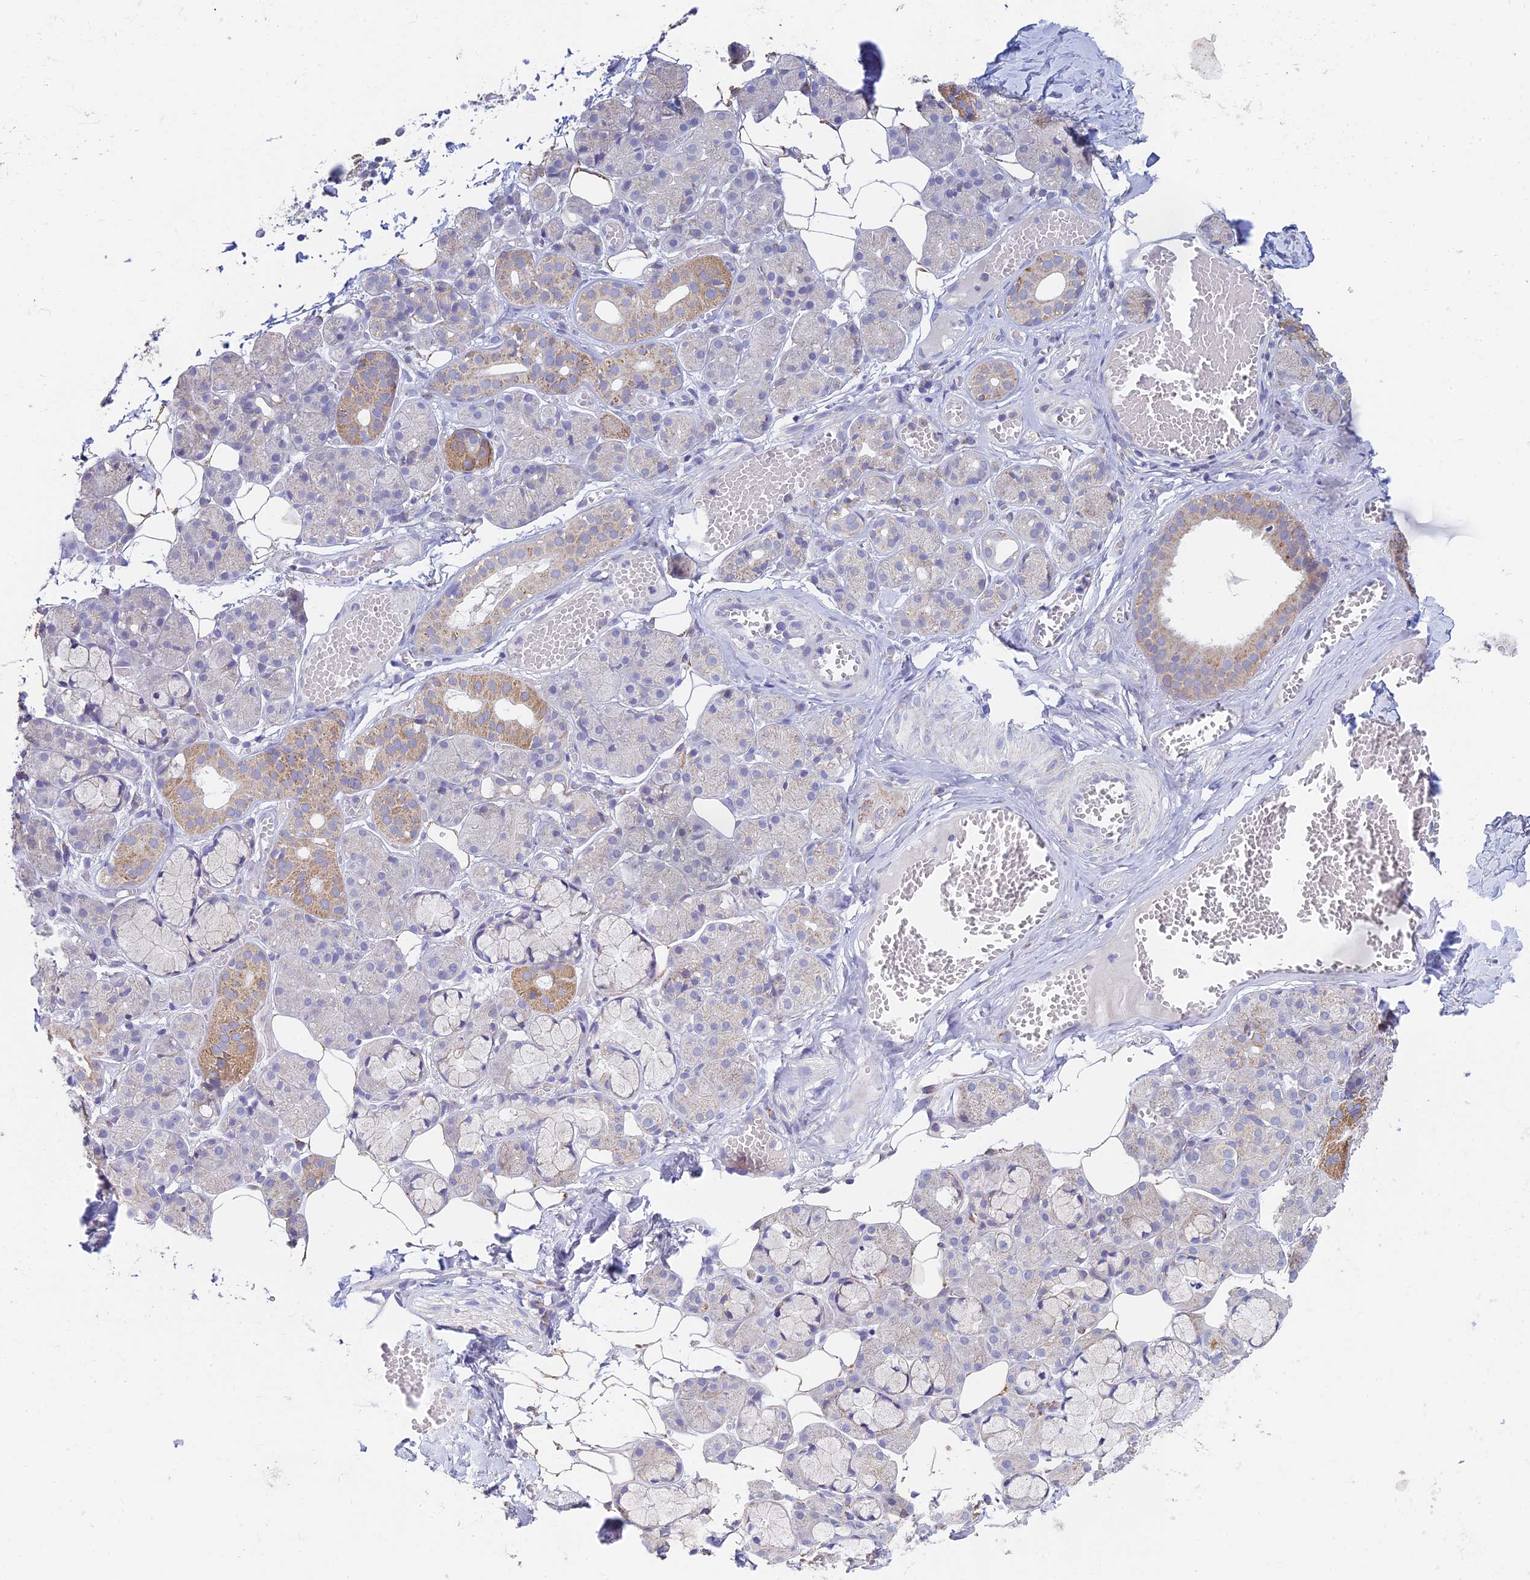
{"staining": {"intensity": "moderate", "quantity": "<25%", "location": "cytoplasmic/membranous"}, "tissue": "salivary gland", "cell_type": "Glandular cells", "image_type": "normal", "snomed": [{"axis": "morphology", "description": "Normal tissue, NOS"}, {"axis": "topography", "description": "Salivary gland"}], "caption": "The immunohistochemical stain highlights moderate cytoplasmic/membranous positivity in glandular cells of benign salivary gland. The protein is stained brown, and the nuclei are stained in blue (DAB (3,3'-diaminobenzidine) IHC with brightfield microscopy, high magnification).", "gene": "REXO5", "patient": {"sex": "male", "age": 63}}